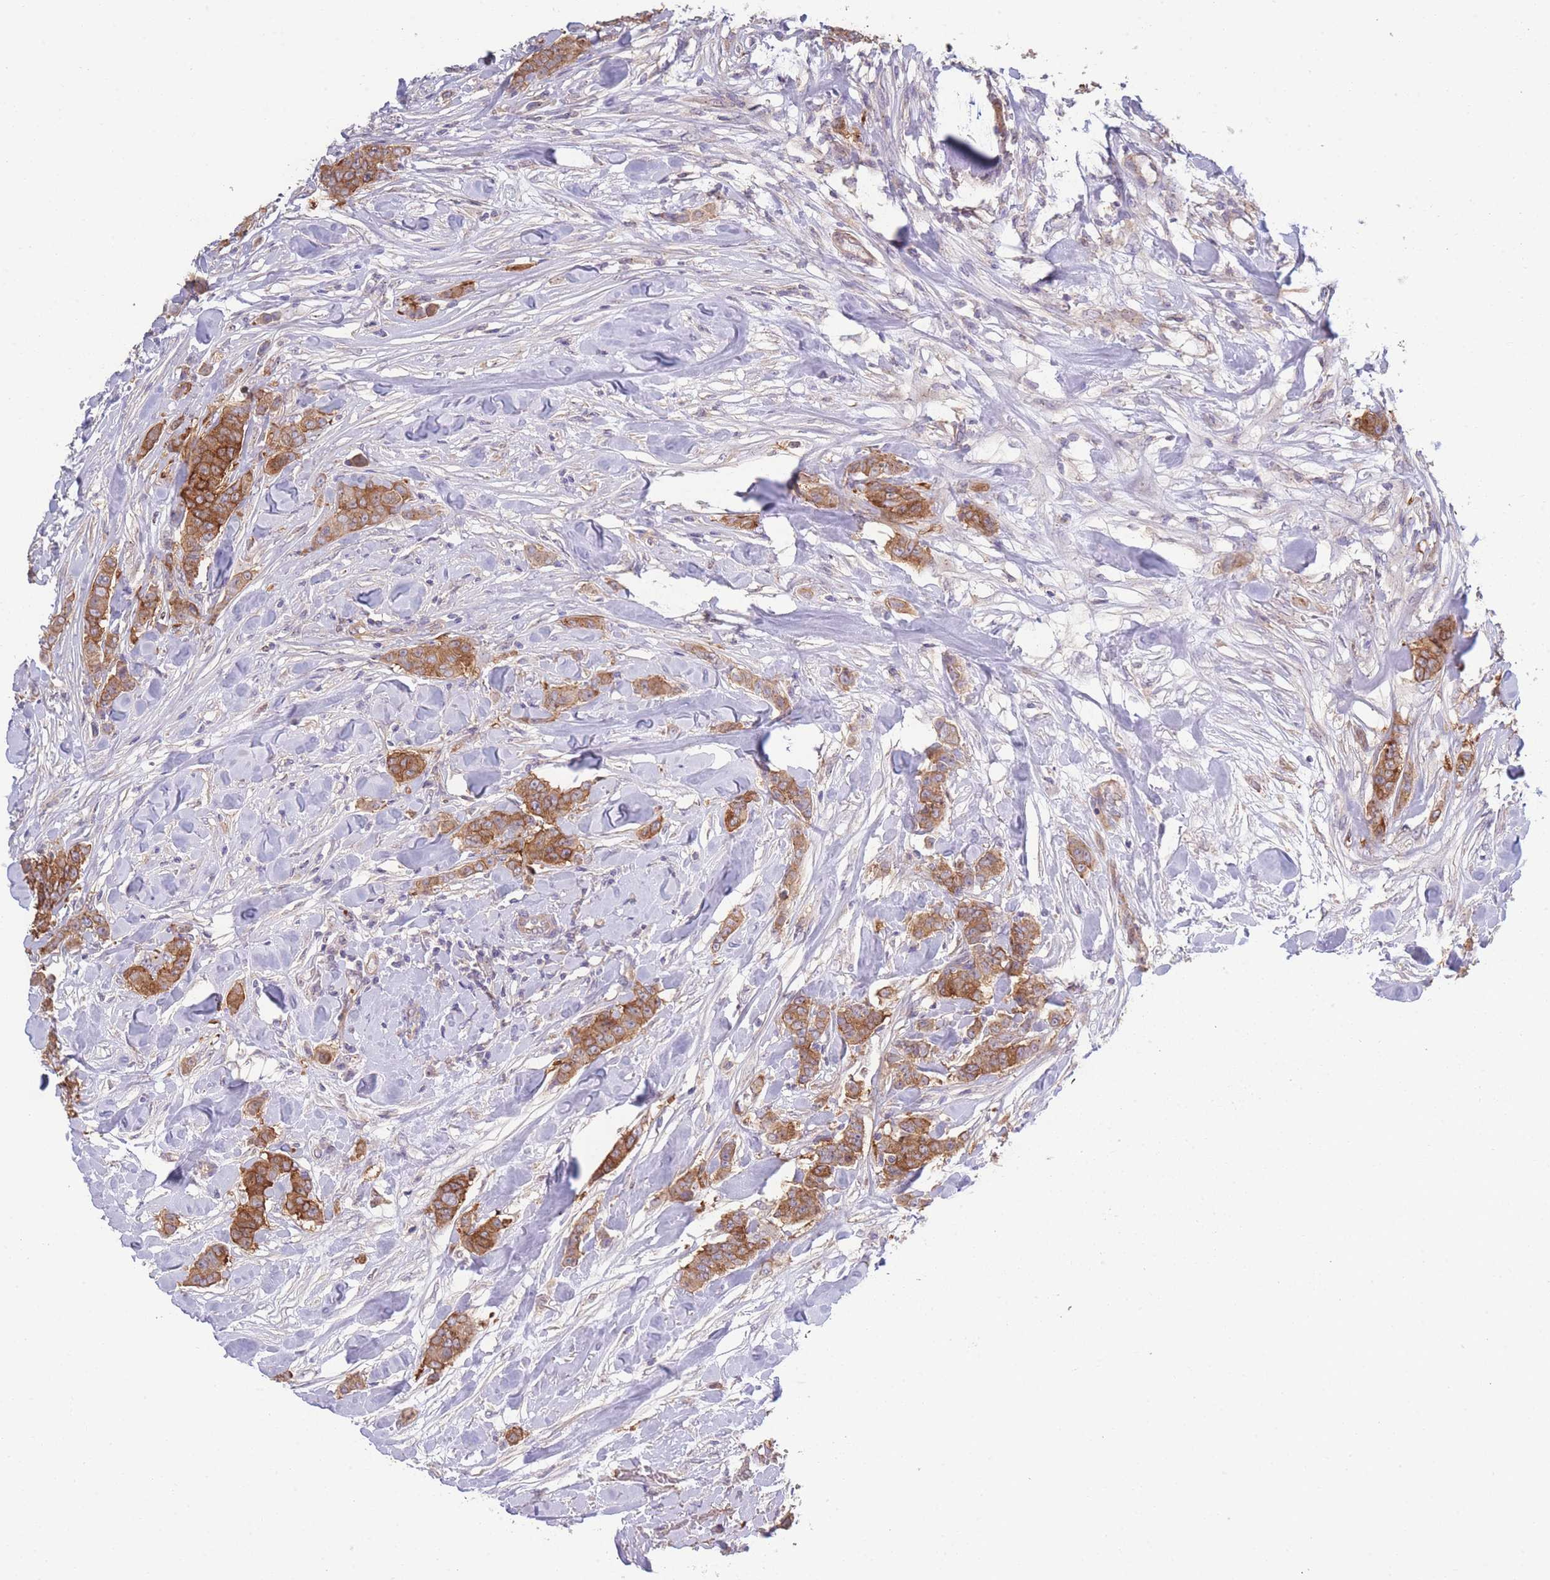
{"staining": {"intensity": "moderate", "quantity": ">75%", "location": "cytoplasmic/membranous"}, "tissue": "breast cancer", "cell_type": "Tumor cells", "image_type": "cancer", "snomed": [{"axis": "morphology", "description": "Duct carcinoma"}, {"axis": "topography", "description": "Breast"}], "caption": "Protein staining of breast cancer tissue demonstrates moderate cytoplasmic/membranous positivity in approximately >75% of tumor cells.", "gene": "STEAP3", "patient": {"sex": "female", "age": 40}}